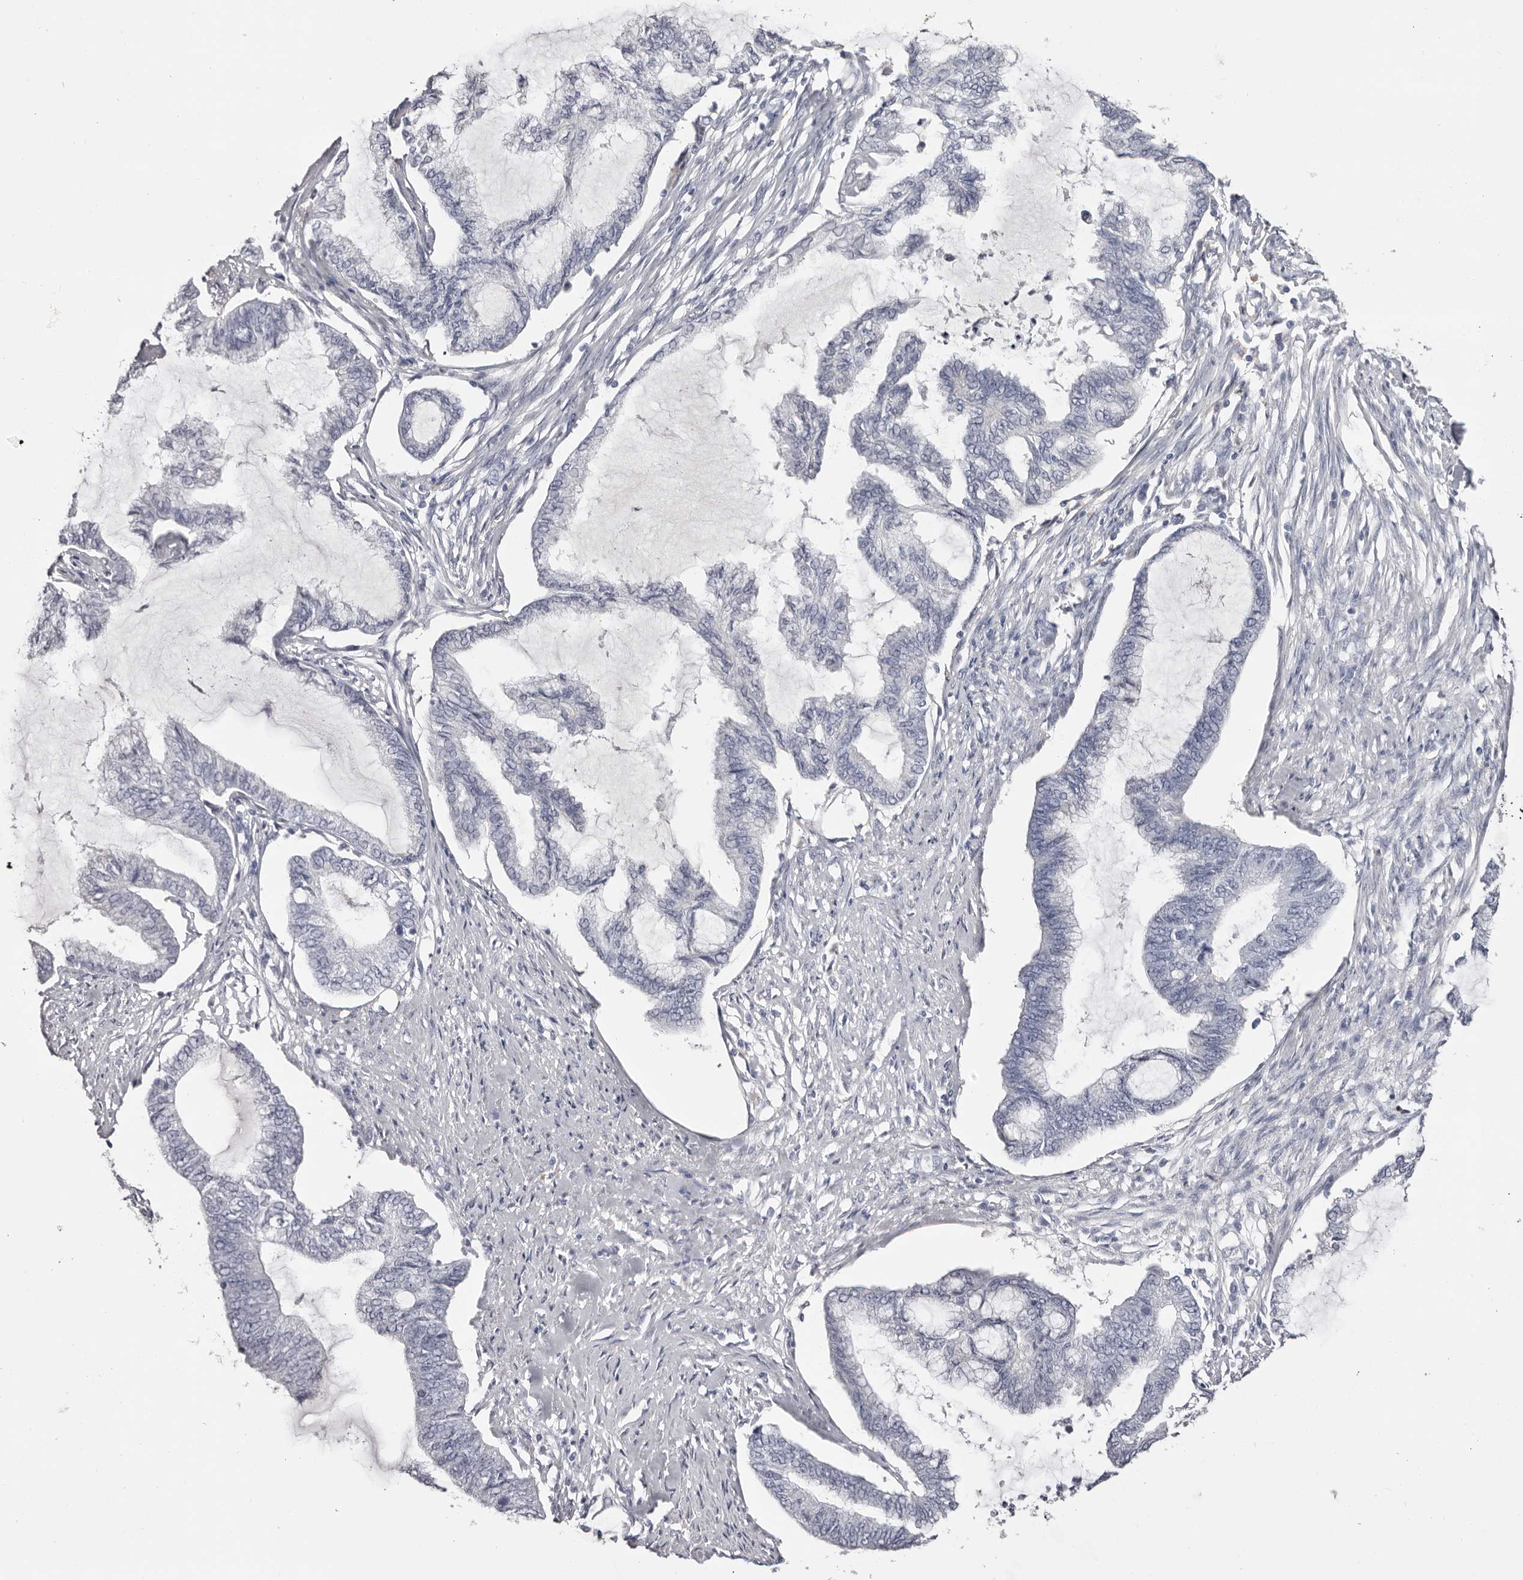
{"staining": {"intensity": "negative", "quantity": "none", "location": "none"}, "tissue": "endometrial cancer", "cell_type": "Tumor cells", "image_type": "cancer", "snomed": [{"axis": "morphology", "description": "Adenocarcinoma, NOS"}, {"axis": "topography", "description": "Endometrium"}], "caption": "Protein analysis of endometrial cancer (adenocarcinoma) reveals no significant staining in tumor cells.", "gene": "AKNAD1", "patient": {"sex": "female", "age": 86}}